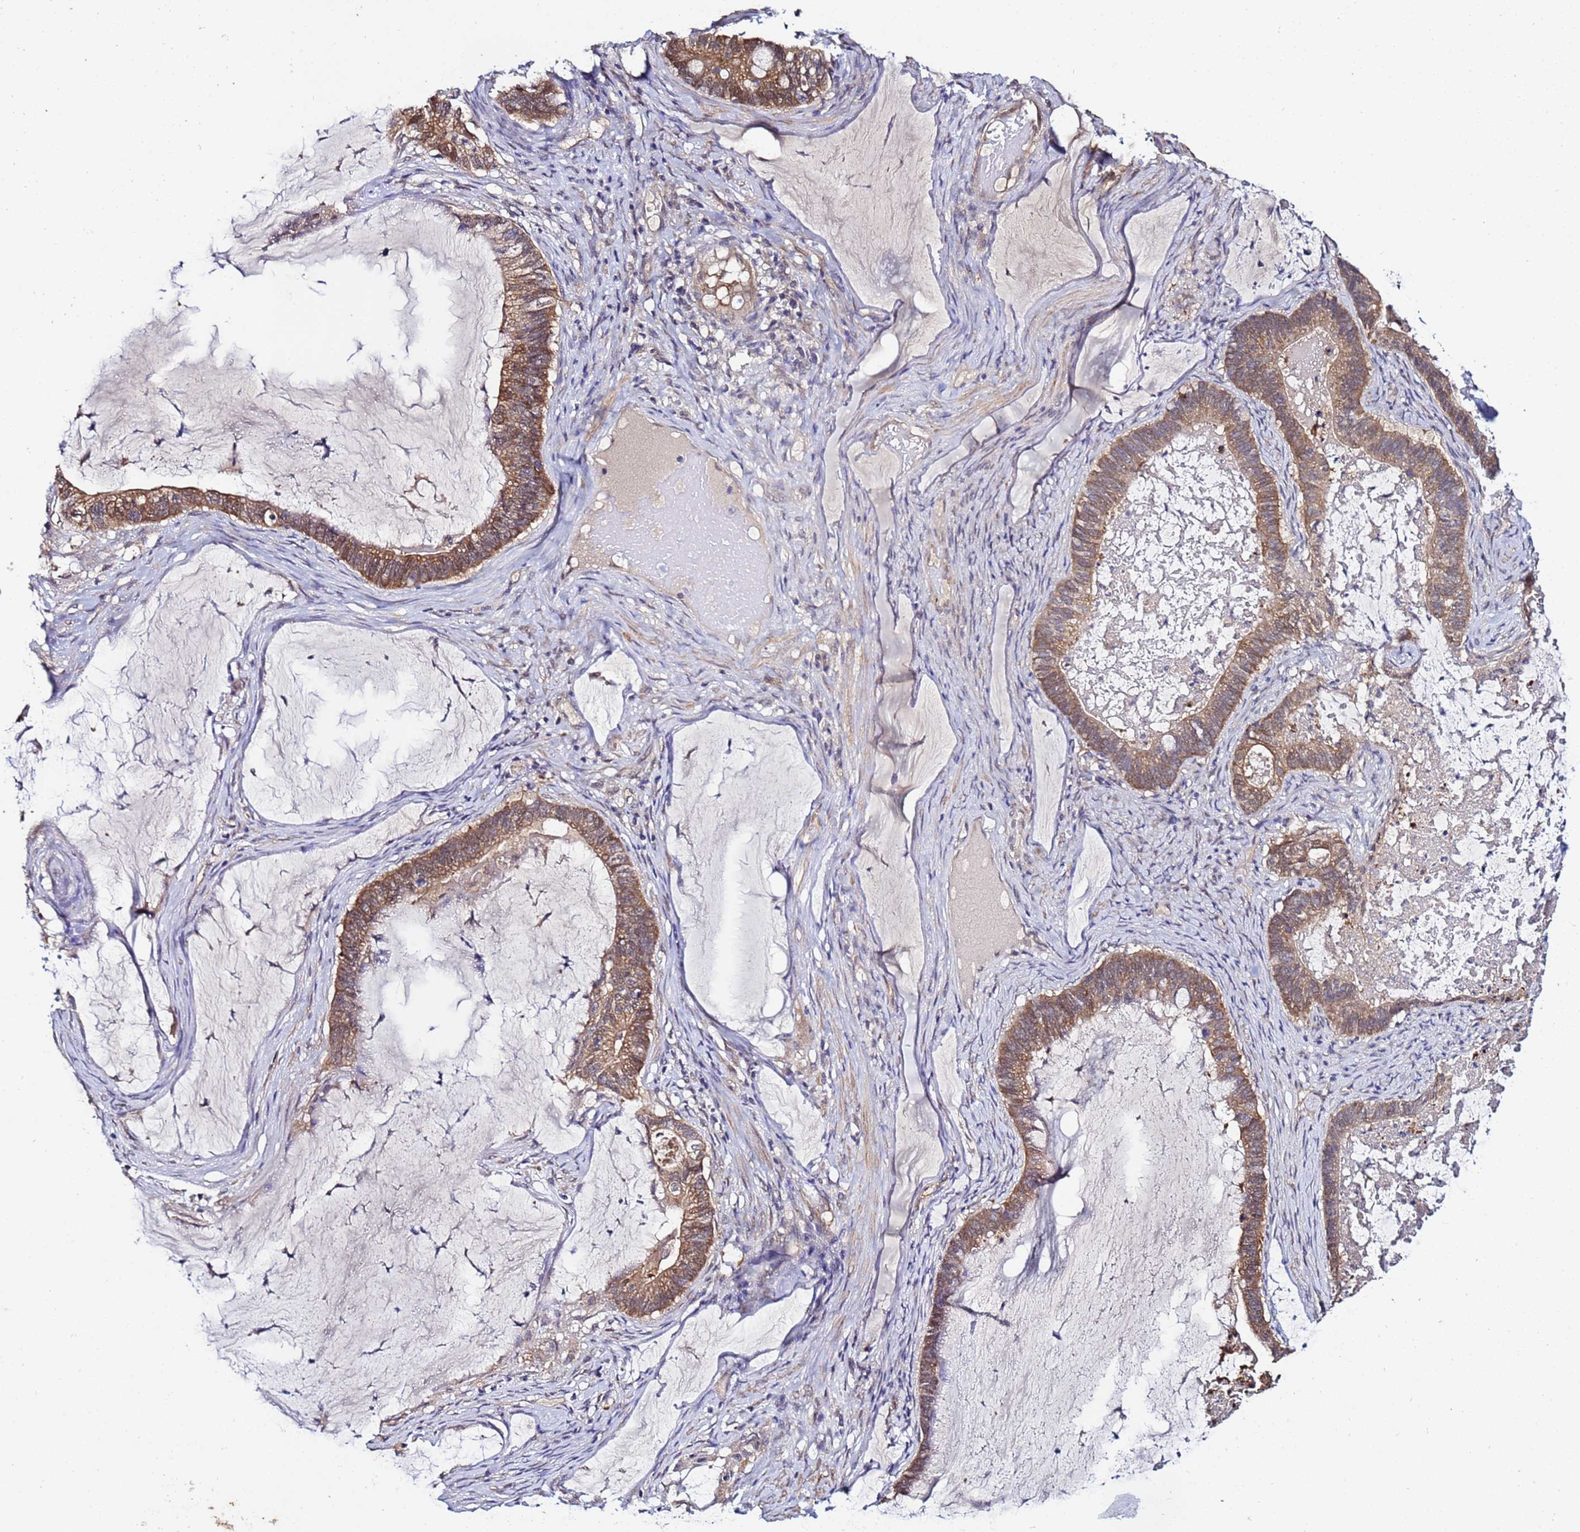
{"staining": {"intensity": "moderate", "quantity": ">75%", "location": "cytoplasmic/membranous"}, "tissue": "ovarian cancer", "cell_type": "Tumor cells", "image_type": "cancer", "snomed": [{"axis": "morphology", "description": "Cystadenocarcinoma, mucinous, NOS"}, {"axis": "topography", "description": "Ovary"}], "caption": "Approximately >75% of tumor cells in human mucinous cystadenocarcinoma (ovarian) reveal moderate cytoplasmic/membranous protein expression as visualized by brown immunohistochemical staining.", "gene": "NAXE", "patient": {"sex": "female", "age": 61}}